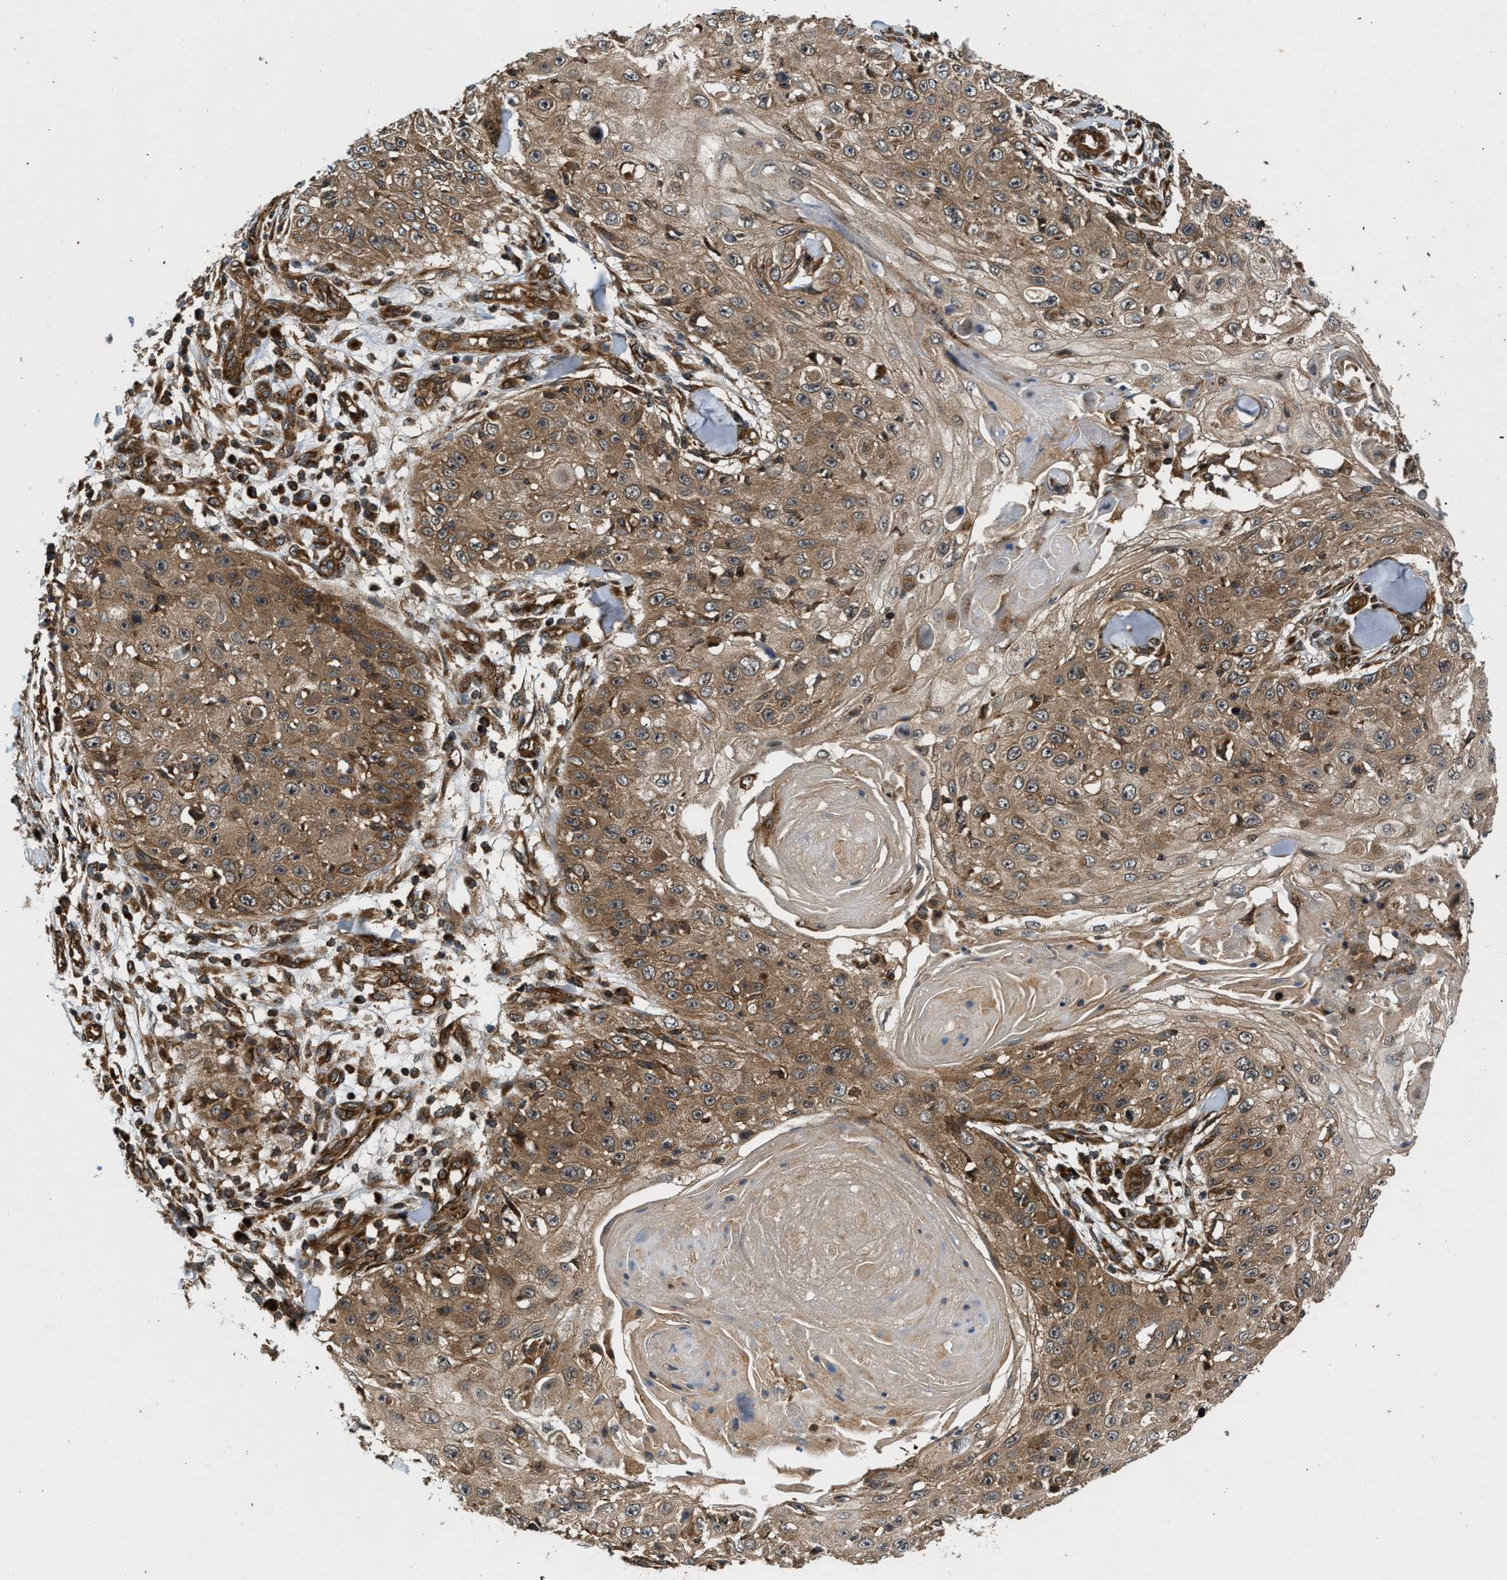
{"staining": {"intensity": "moderate", "quantity": ">75%", "location": "cytoplasmic/membranous"}, "tissue": "skin cancer", "cell_type": "Tumor cells", "image_type": "cancer", "snomed": [{"axis": "morphology", "description": "Squamous cell carcinoma, NOS"}, {"axis": "topography", "description": "Skin"}], "caption": "Immunohistochemistry (IHC) photomicrograph of human skin cancer (squamous cell carcinoma) stained for a protein (brown), which displays medium levels of moderate cytoplasmic/membranous expression in about >75% of tumor cells.", "gene": "PNPLA8", "patient": {"sex": "male", "age": 86}}